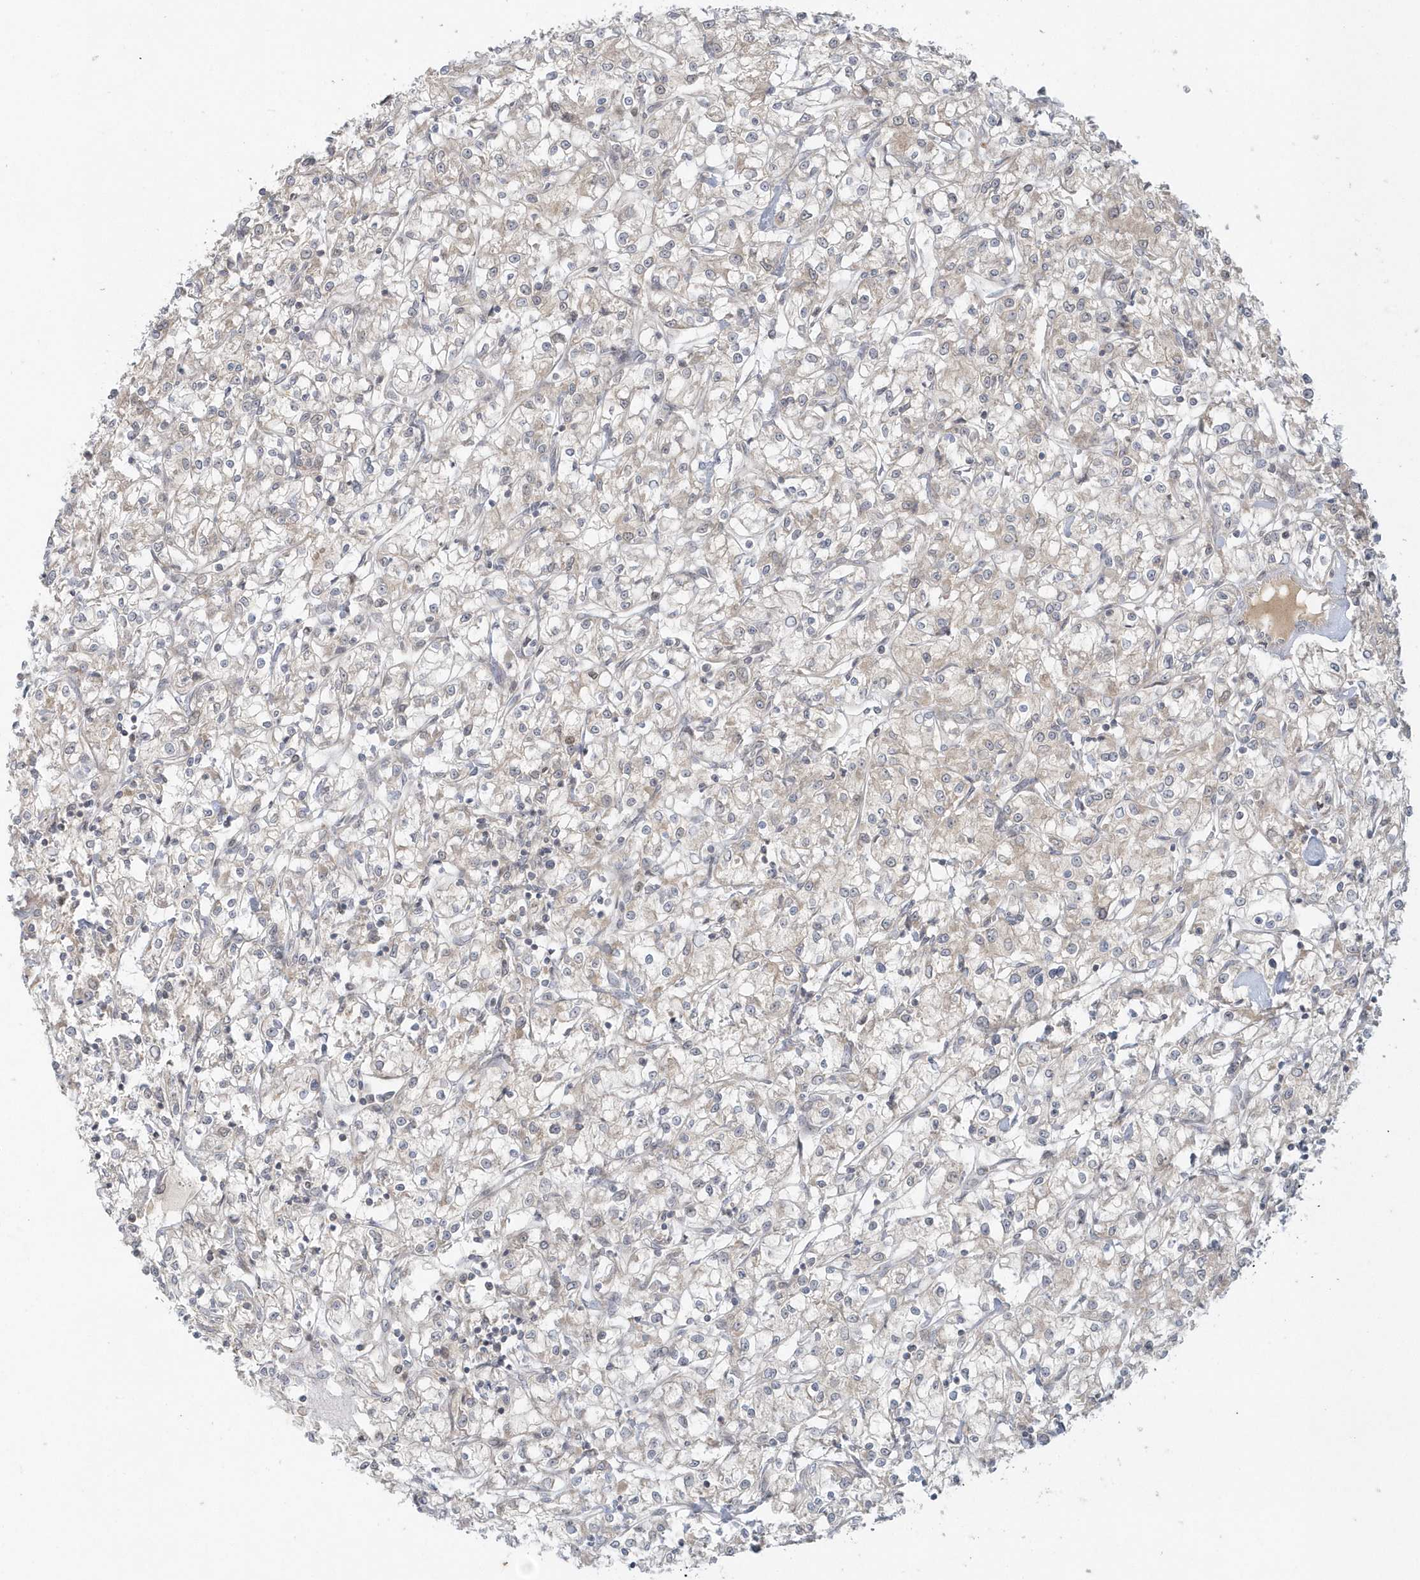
{"staining": {"intensity": "negative", "quantity": "none", "location": "none"}, "tissue": "renal cancer", "cell_type": "Tumor cells", "image_type": "cancer", "snomed": [{"axis": "morphology", "description": "Adenocarcinoma, NOS"}, {"axis": "topography", "description": "Kidney"}], "caption": "Immunohistochemistry micrograph of neoplastic tissue: human adenocarcinoma (renal) stained with DAB exhibits no significant protein expression in tumor cells.", "gene": "BLTP3A", "patient": {"sex": "female", "age": 59}}